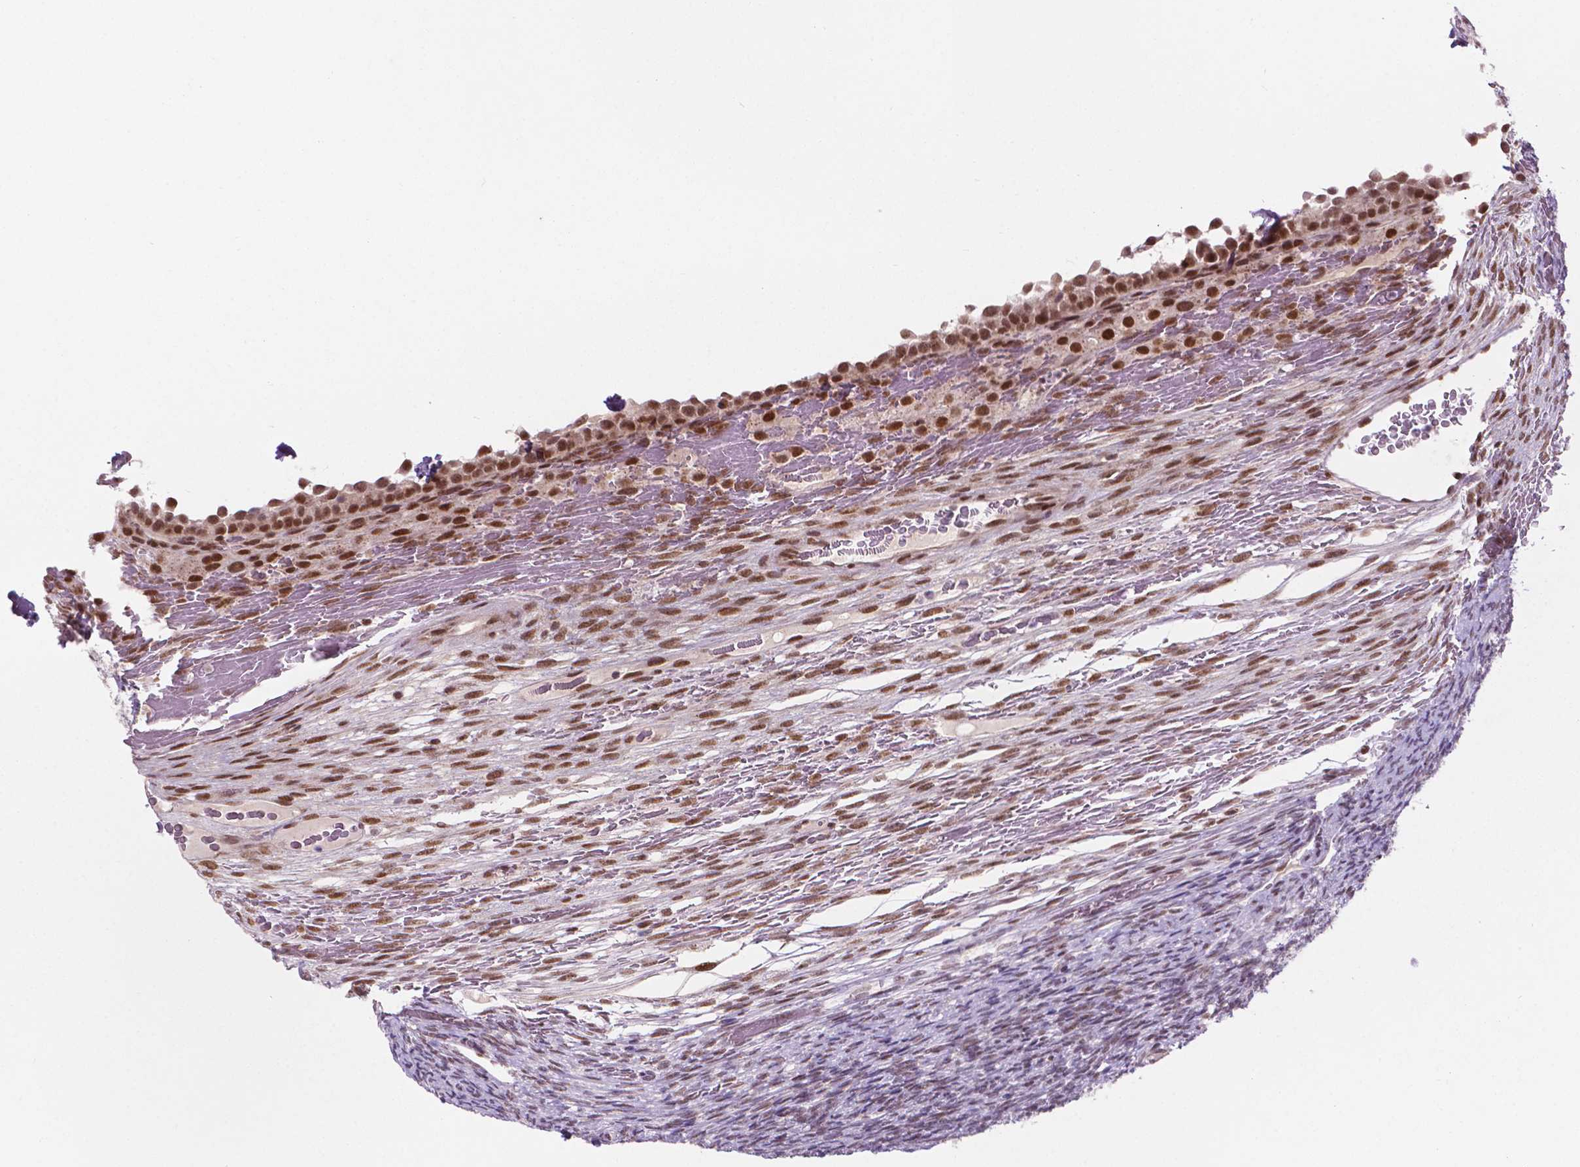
{"staining": {"intensity": "negative", "quantity": "none", "location": "none"}, "tissue": "ovary", "cell_type": "Follicle cells", "image_type": "normal", "snomed": [{"axis": "morphology", "description": "Normal tissue, NOS"}, {"axis": "topography", "description": "Ovary"}], "caption": "An immunohistochemistry histopathology image of benign ovary is shown. There is no staining in follicle cells of ovary.", "gene": "PER2", "patient": {"sex": "female", "age": 34}}